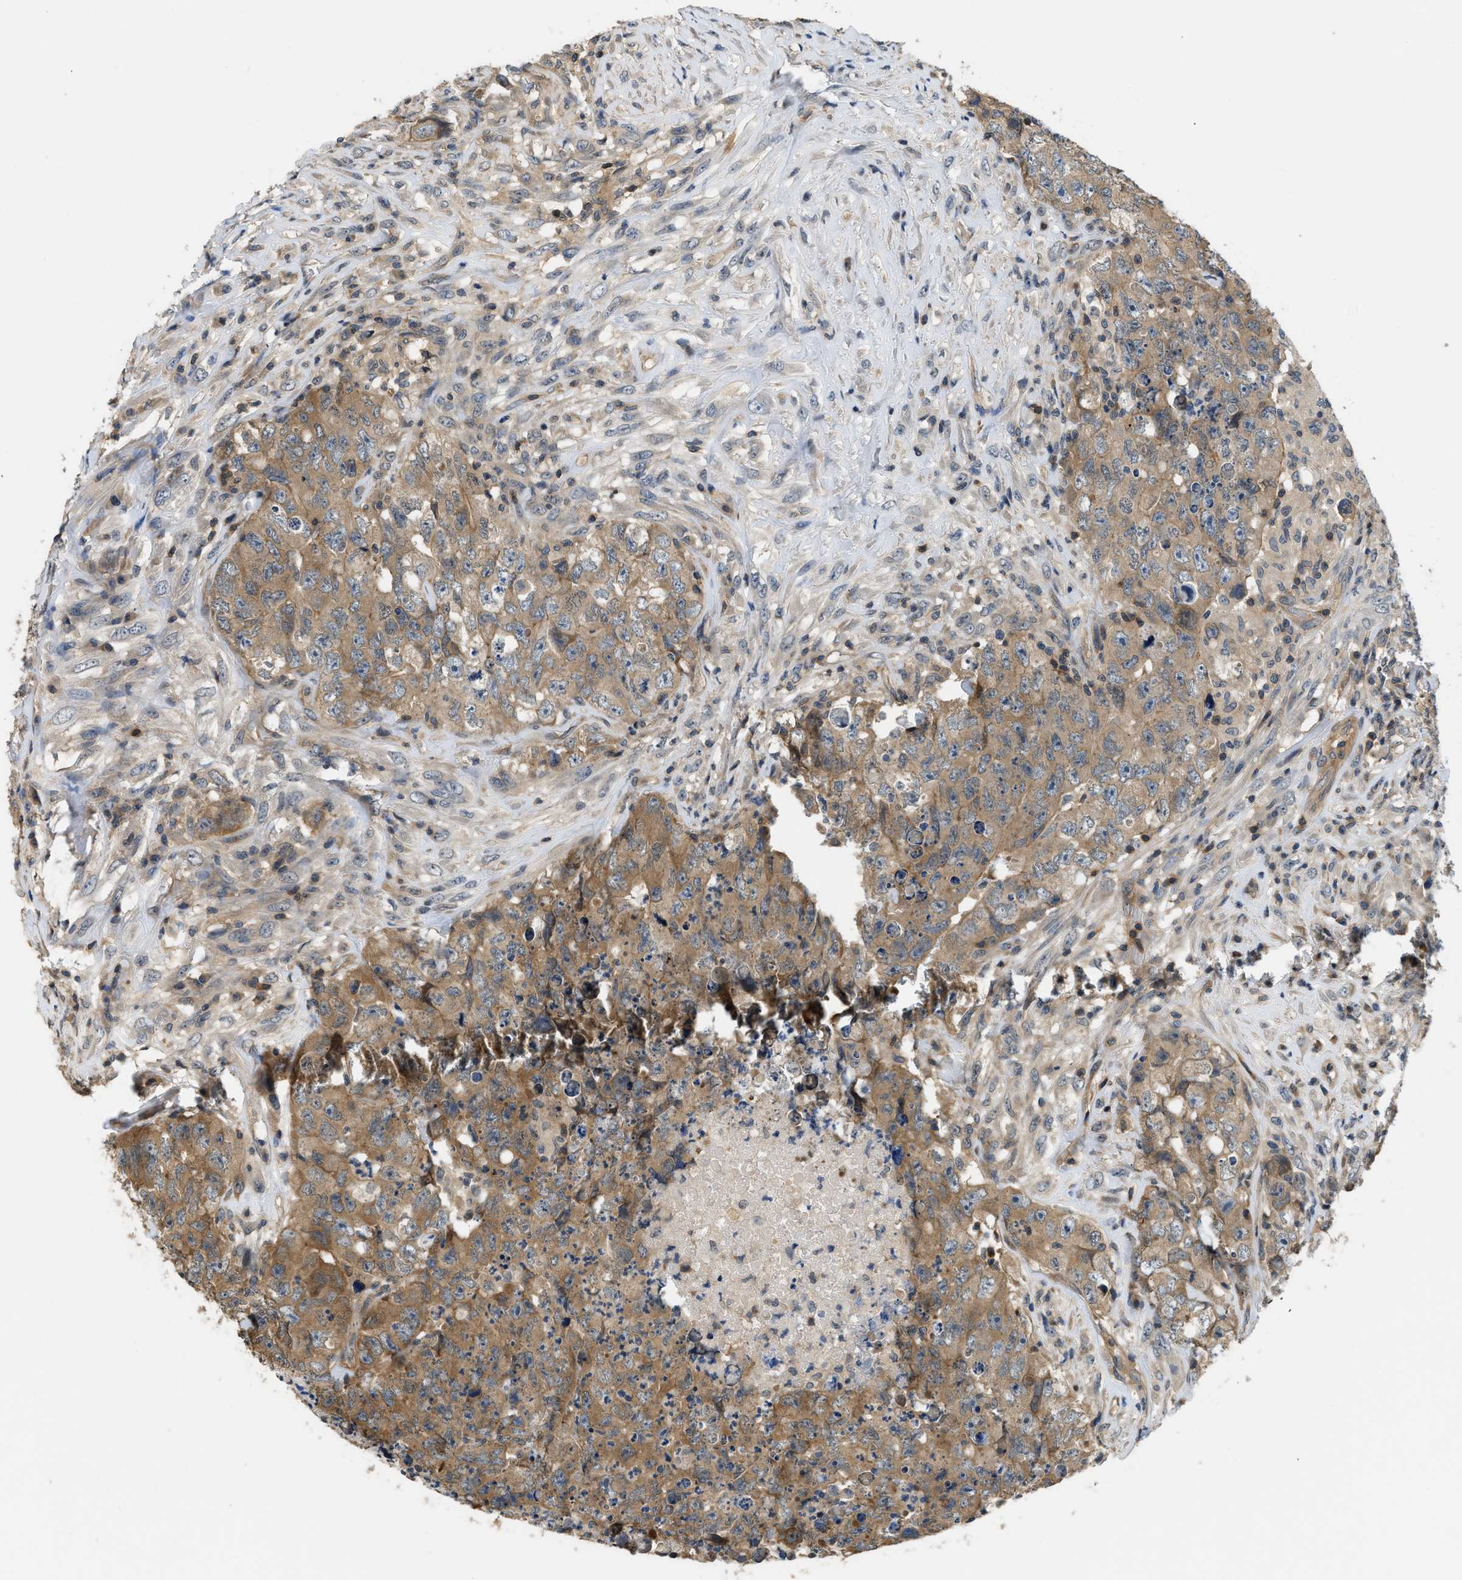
{"staining": {"intensity": "moderate", "quantity": ">75%", "location": "cytoplasmic/membranous"}, "tissue": "testis cancer", "cell_type": "Tumor cells", "image_type": "cancer", "snomed": [{"axis": "morphology", "description": "Carcinoma, Embryonal, NOS"}, {"axis": "topography", "description": "Testis"}], "caption": "The micrograph exhibits staining of embryonal carcinoma (testis), revealing moderate cytoplasmic/membranous protein staining (brown color) within tumor cells. Ihc stains the protein of interest in brown and the nuclei are stained blue.", "gene": "TES", "patient": {"sex": "male", "age": 32}}